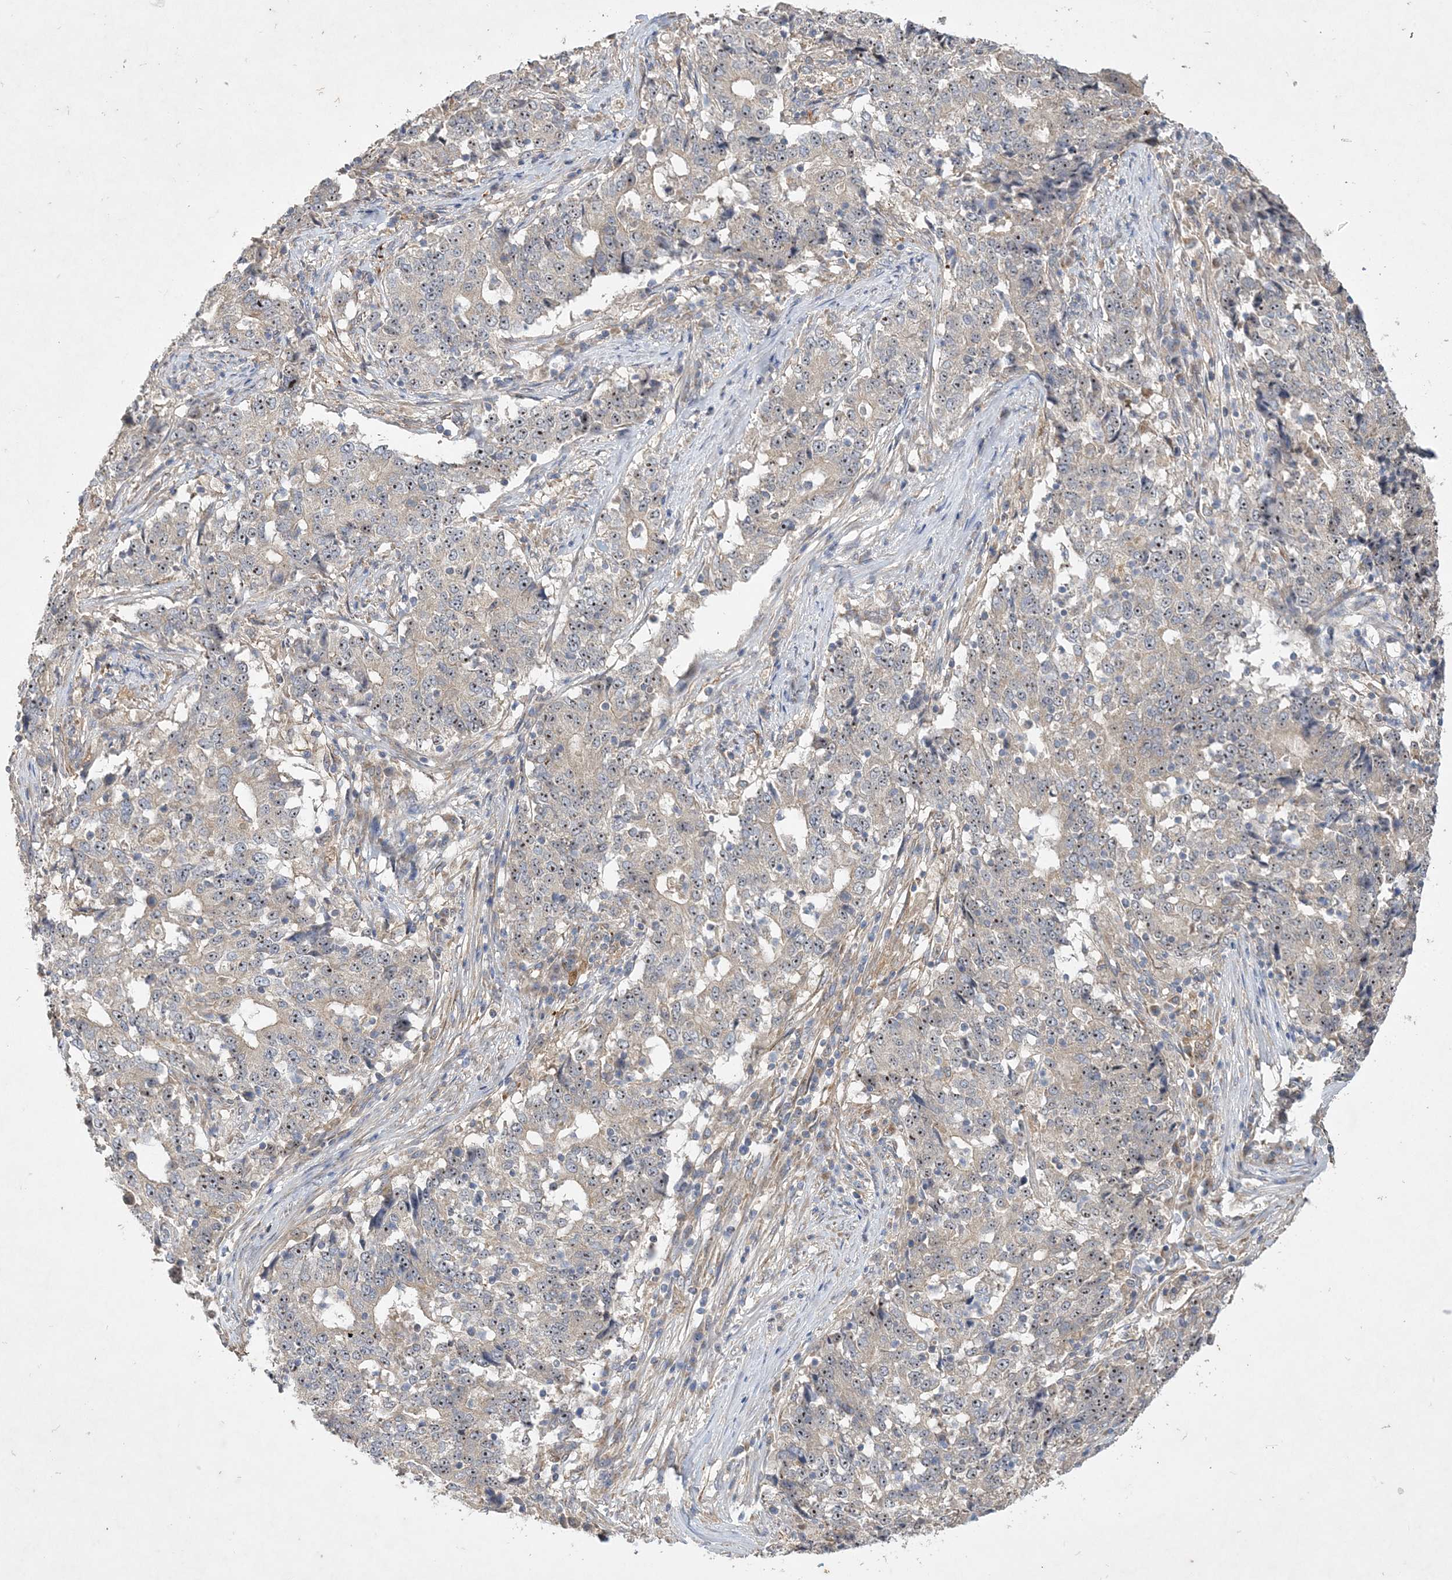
{"staining": {"intensity": "weak", "quantity": "25%-75%", "location": "nuclear"}, "tissue": "stomach cancer", "cell_type": "Tumor cells", "image_type": "cancer", "snomed": [{"axis": "morphology", "description": "Adenocarcinoma, NOS"}, {"axis": "topography", "description": "Stomach"}], "caption": "Weak nuclear staining for a protein is identified in about 25%-75% of tumor cells of adenocarcinoma (stomach) using immunohistochemistry.", "gene": "FEZ2", "patient": {"sex": "male", "age": 59}}